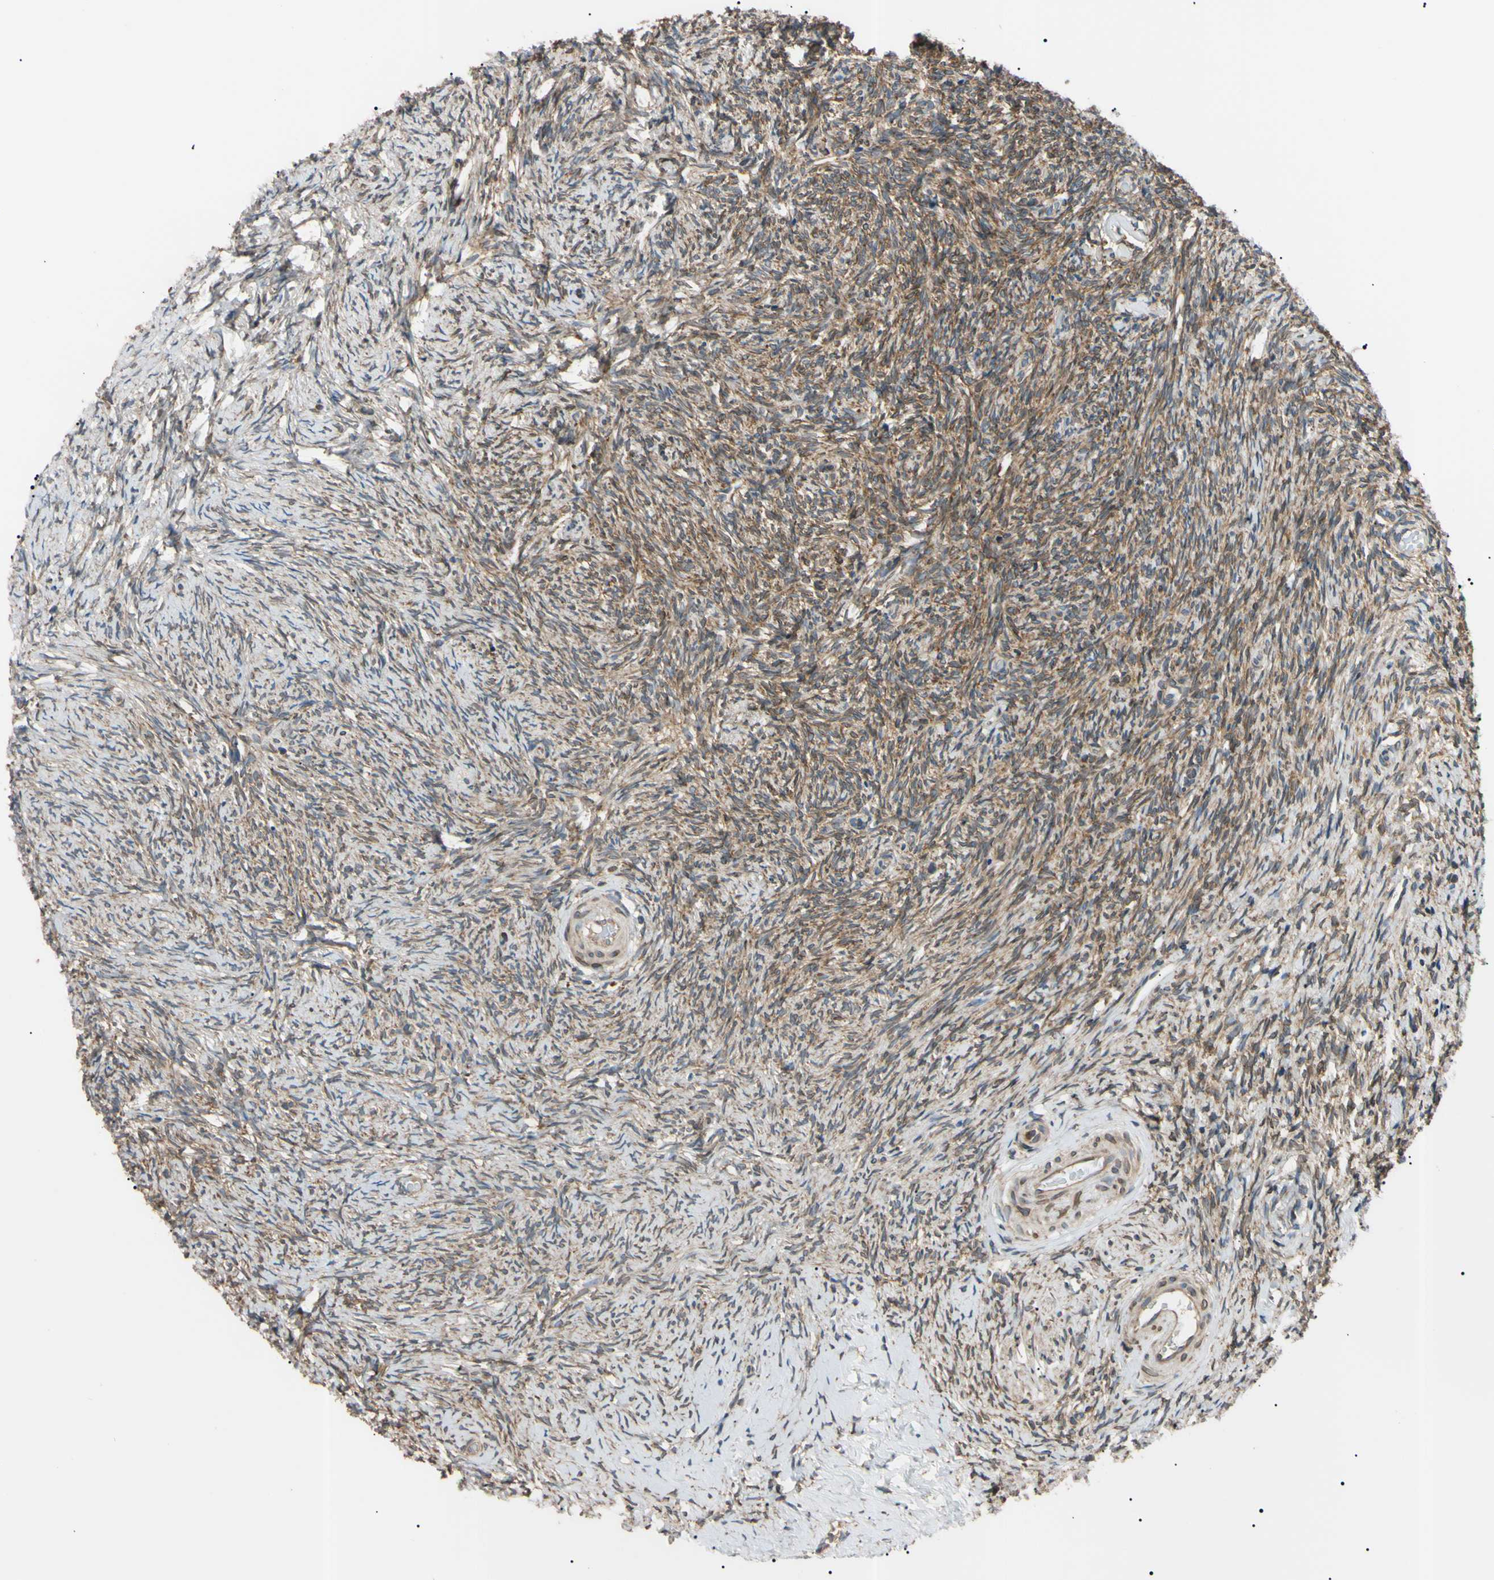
{"staining": {"intensity": "weak", "quantity": ">75%", "location": "cytoplasmic/membranous"}, "tissue": "ovary", "cell_type": "Follicle cells", "image_type": "normal", "snomed": [{"axis": "morphology", "description": "Normal tissue, NOS"}, {"axis": "topography", "description": "Ovary"}], "caption": "The micrograph exhibits a brown stain indicating the presence of a protein in the cytoplasmic/membranous of follicle cells in ovary.", "gene": "VAPA", "patient": {"sex": "female", "age": 60}}